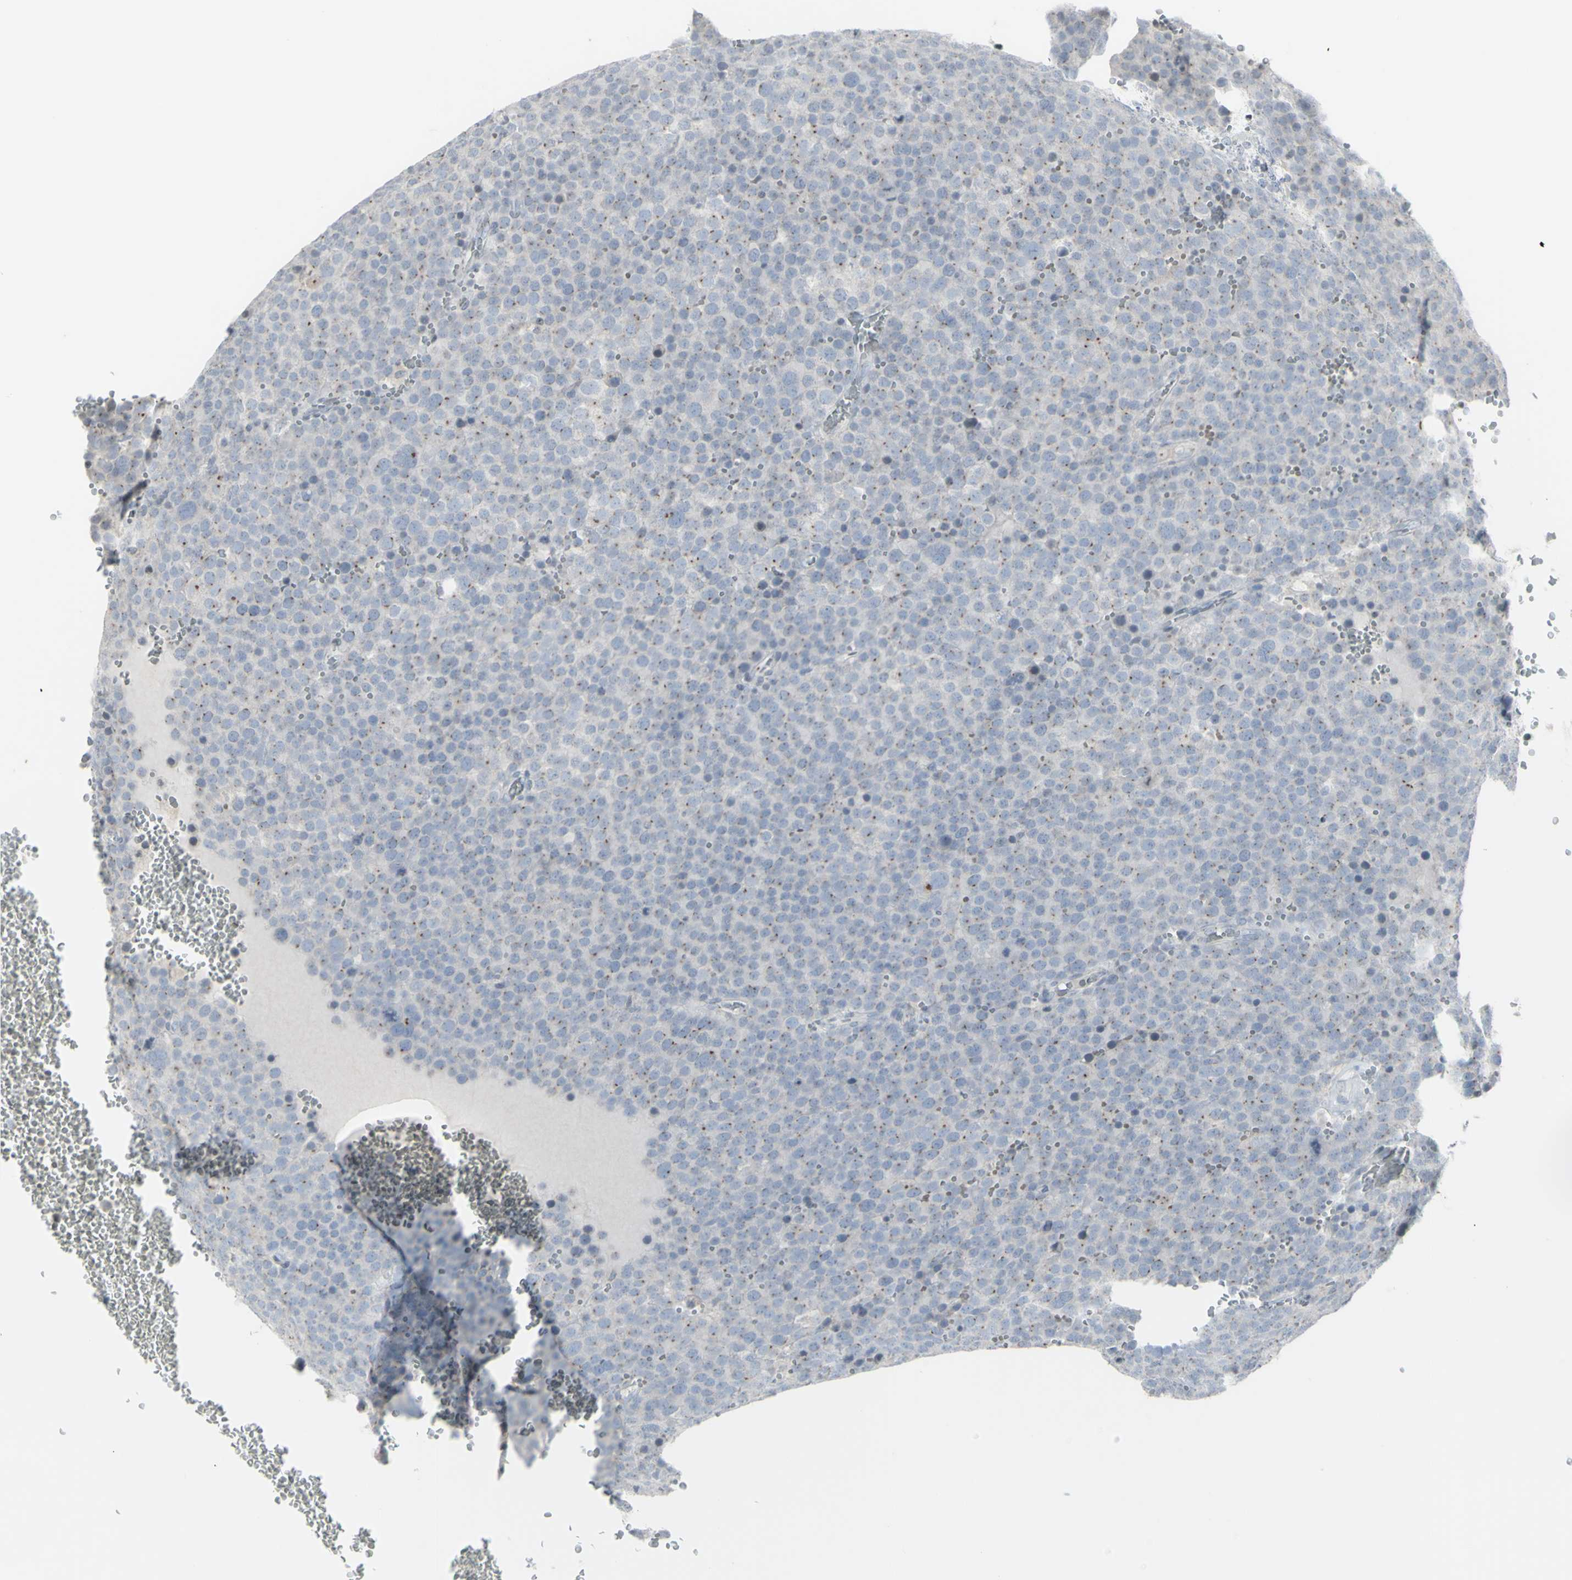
{"staining": {"intensity": "negative", "quantity": "none", "location": "none"}, "tissue": "testis cancer", "cell_type": "Tumor cells", "image_type": "cancer", "snomed": [{"axis": "morphology", "description": "Seminoma, NOS"}, {"axis": "topography", "description": "Testis"}], "caption": "IHC histopathology image of testis seminoma stained for a protein (brown), which exhibits no positivity in tumor cells.", "gene": "MUC5AC", "patient": {"sex": "male", "age": 71}}